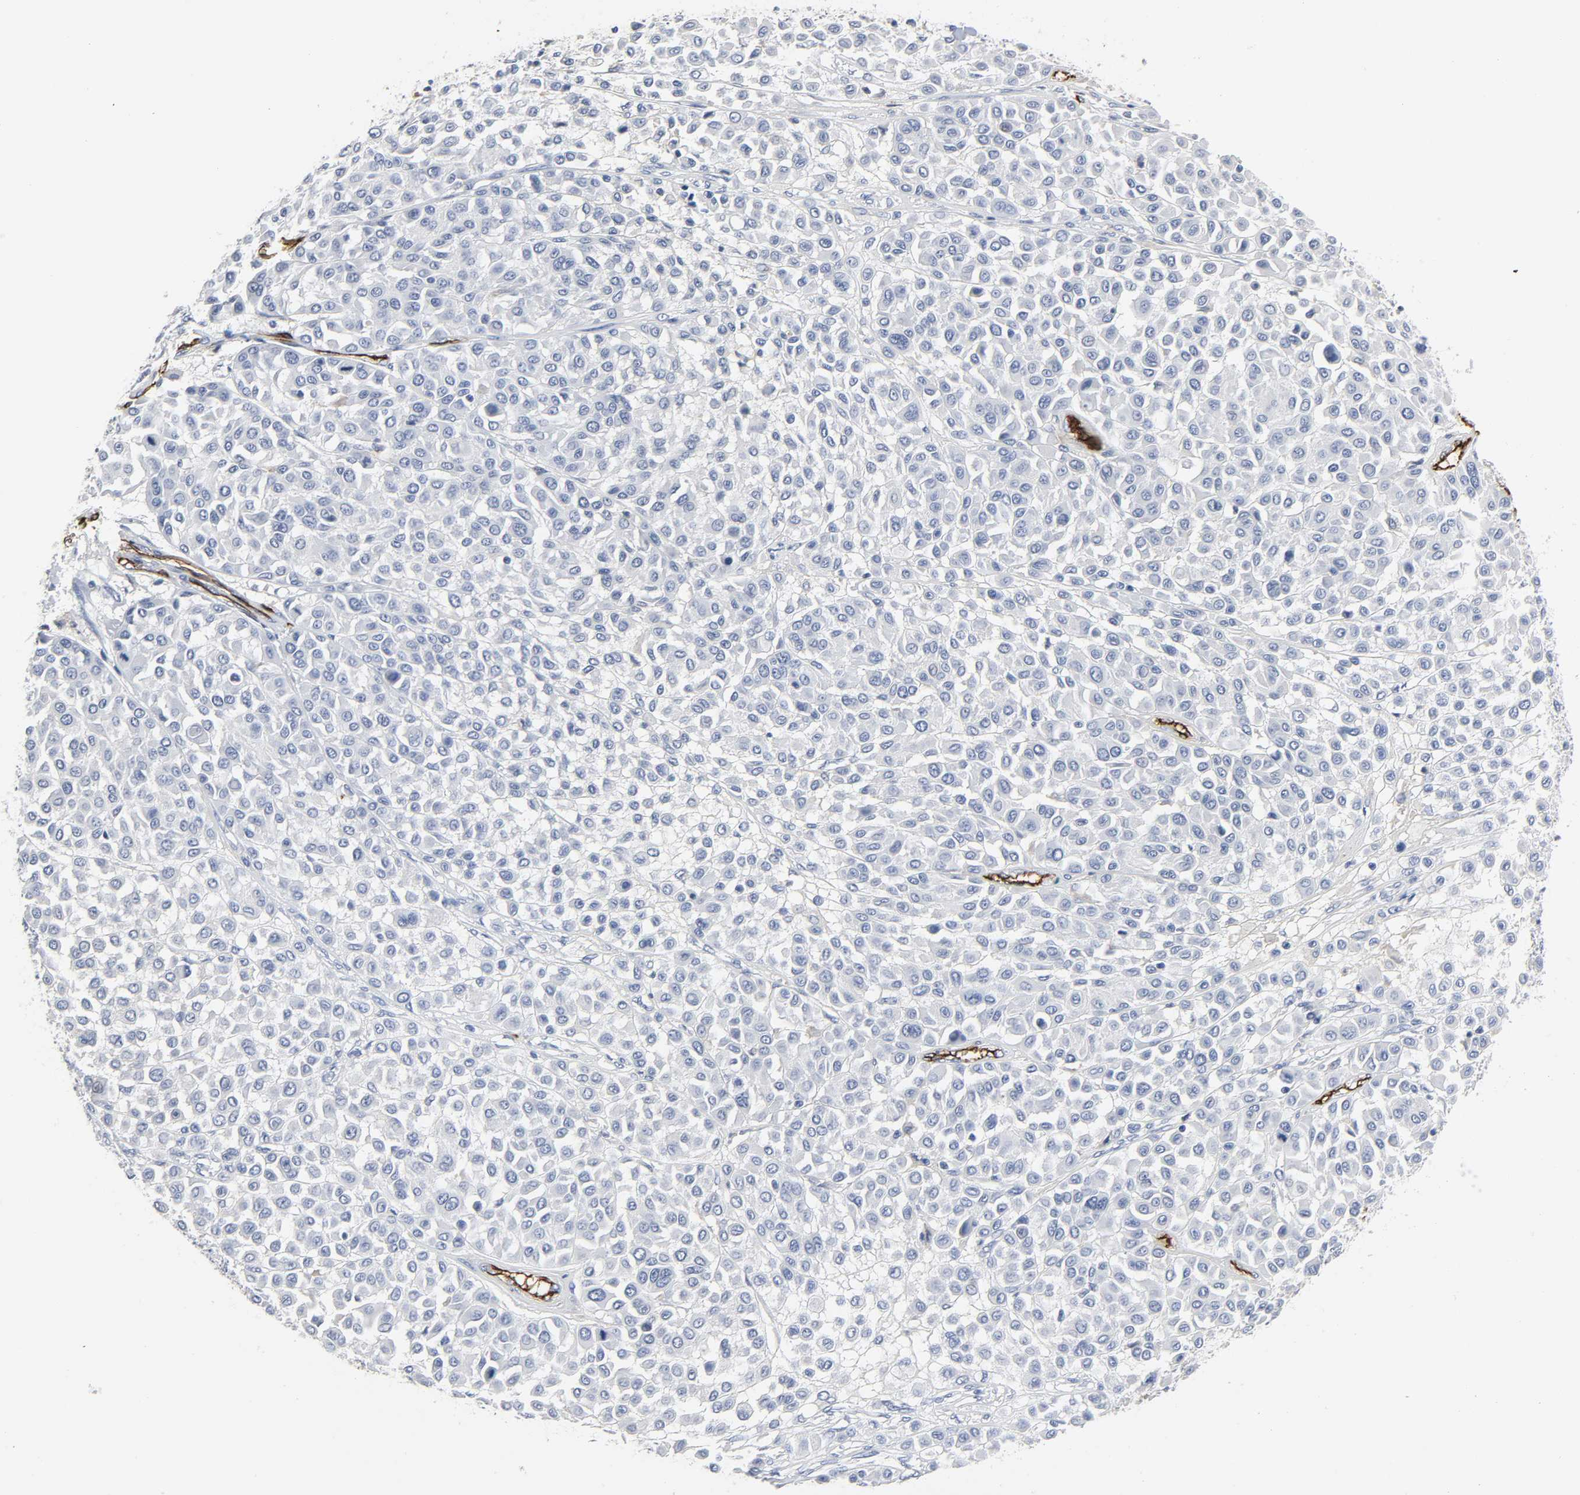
{"staining": {"intensity": "negative", "quantity": "none", "location": "none"}, "tissue": "melanoma", "cell_type": "Tumor cells", "image_type": "cancer", "snomed": [{"axis": "morphology", "description": "Malignant melanoma, Metastatic site"}, {"axis": "topography", "description": "Soft tissue"}], "caption": "The micrograph demonstrates no significant expression in tumor cells of melanoma. (DAB (3,3'-diaminobenzidine) IHC visualized using brightfield microscopy, high magnification).", "gene": "PECAM1", "patient": {"sex": "male", "age": 41}}